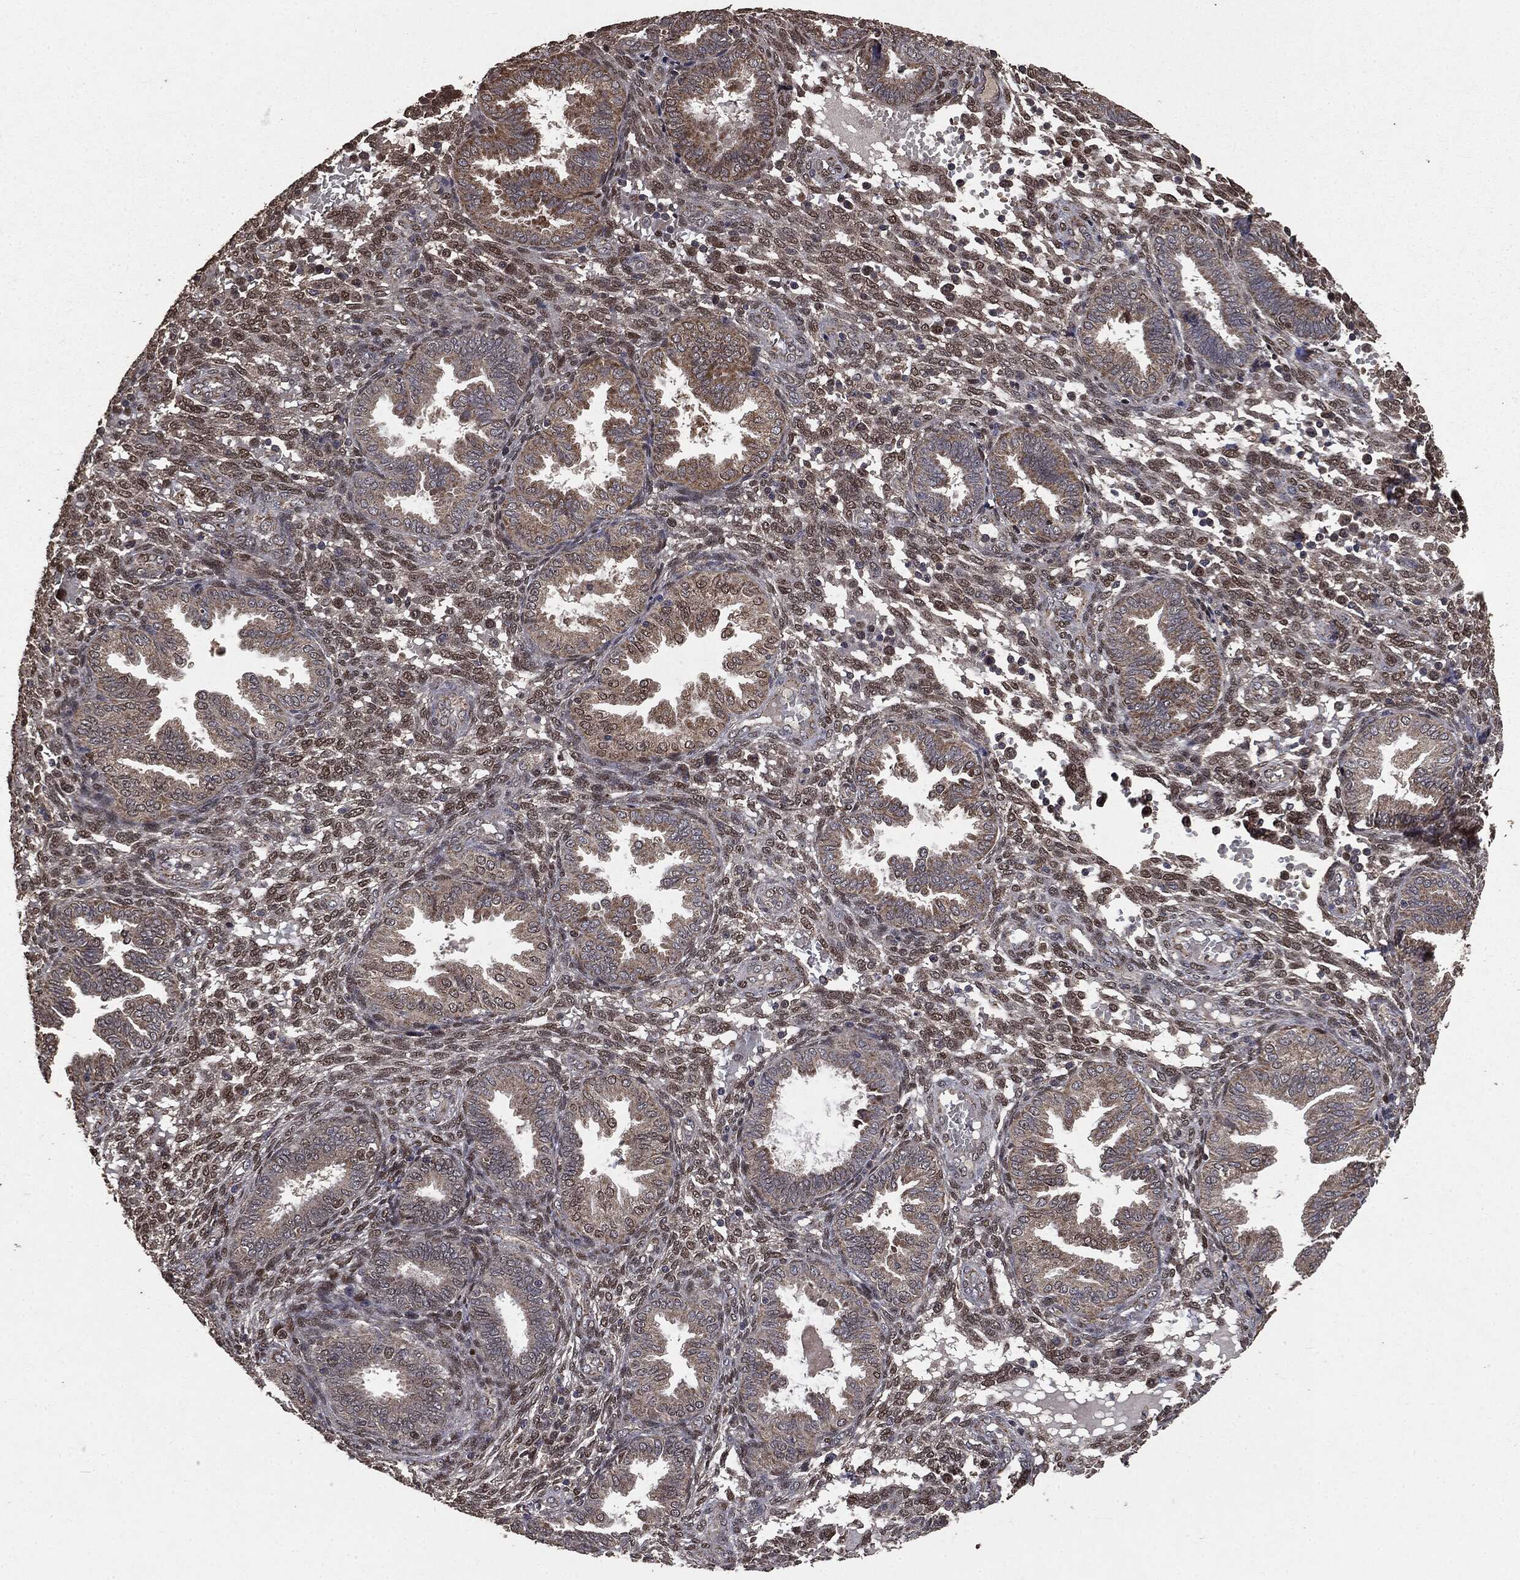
{"staining": {"intensity": "strong", "quantity": "25%-75%", "location": "nuclear"}, "tissue": "endometrium", "cell_type": "Cells in endometrial stroma", "image_type": "normal", "snomed": [{"axis": "morphology", "description": "Normal tissue, NOS"}, {"axis": "topography", "description": "Endometrium"}], "caption": "Benign endometrium was stained to show a protein in brown. There is high levels of strong nuclear positivity in approximately 25%-75% of cells in endometrial stroma. The staining is performed using DAB (3,3'-diaminobenzidine) brown chromogen to label protein expression. The nuclei are counter-stained blue using hematoxylin.", "gene": "PPP6R2", "patient": {"sex": "female", "age": 42}}